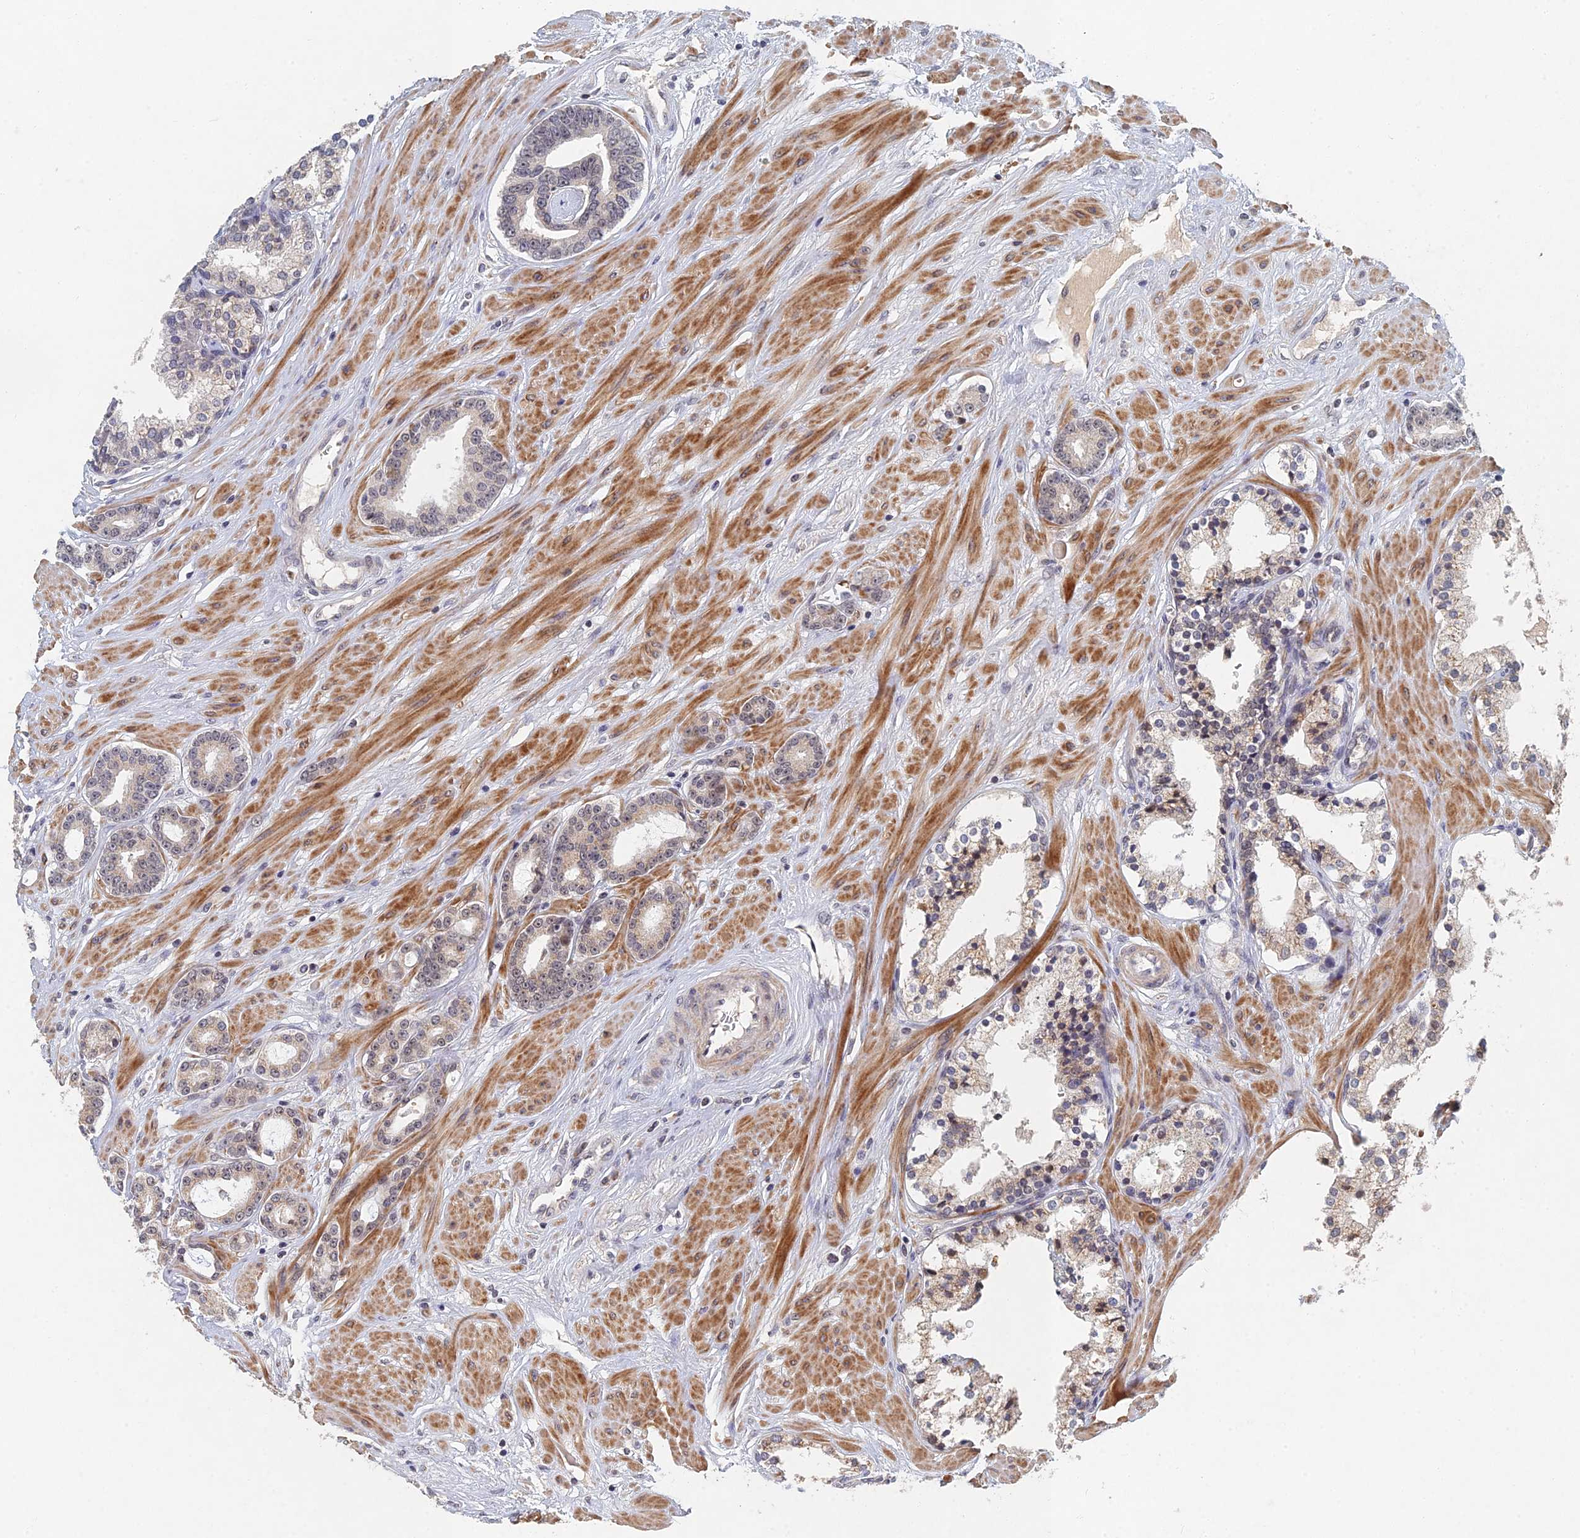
{"staining": {"intensity": "weak", "quantity": "<25%", "location": "cytoplasmic/membranous"}, "tissue": "prostate cancer", "cell_type": "Tumor cells", "image_type": "cancer", "snomed": [{"axis": "morphology", "description": "Adenocarcinoma, High grade"}, {"axis": "topography", "description": "Prostate"}], "caption": "Prostate cancer was stained to show a protein in brown. There is no significant staining in tumor cells. (DAB immunohistochemistry, high magnification).", "gene": "GNA15", "patient": {"sex": "male", "age": 58}}